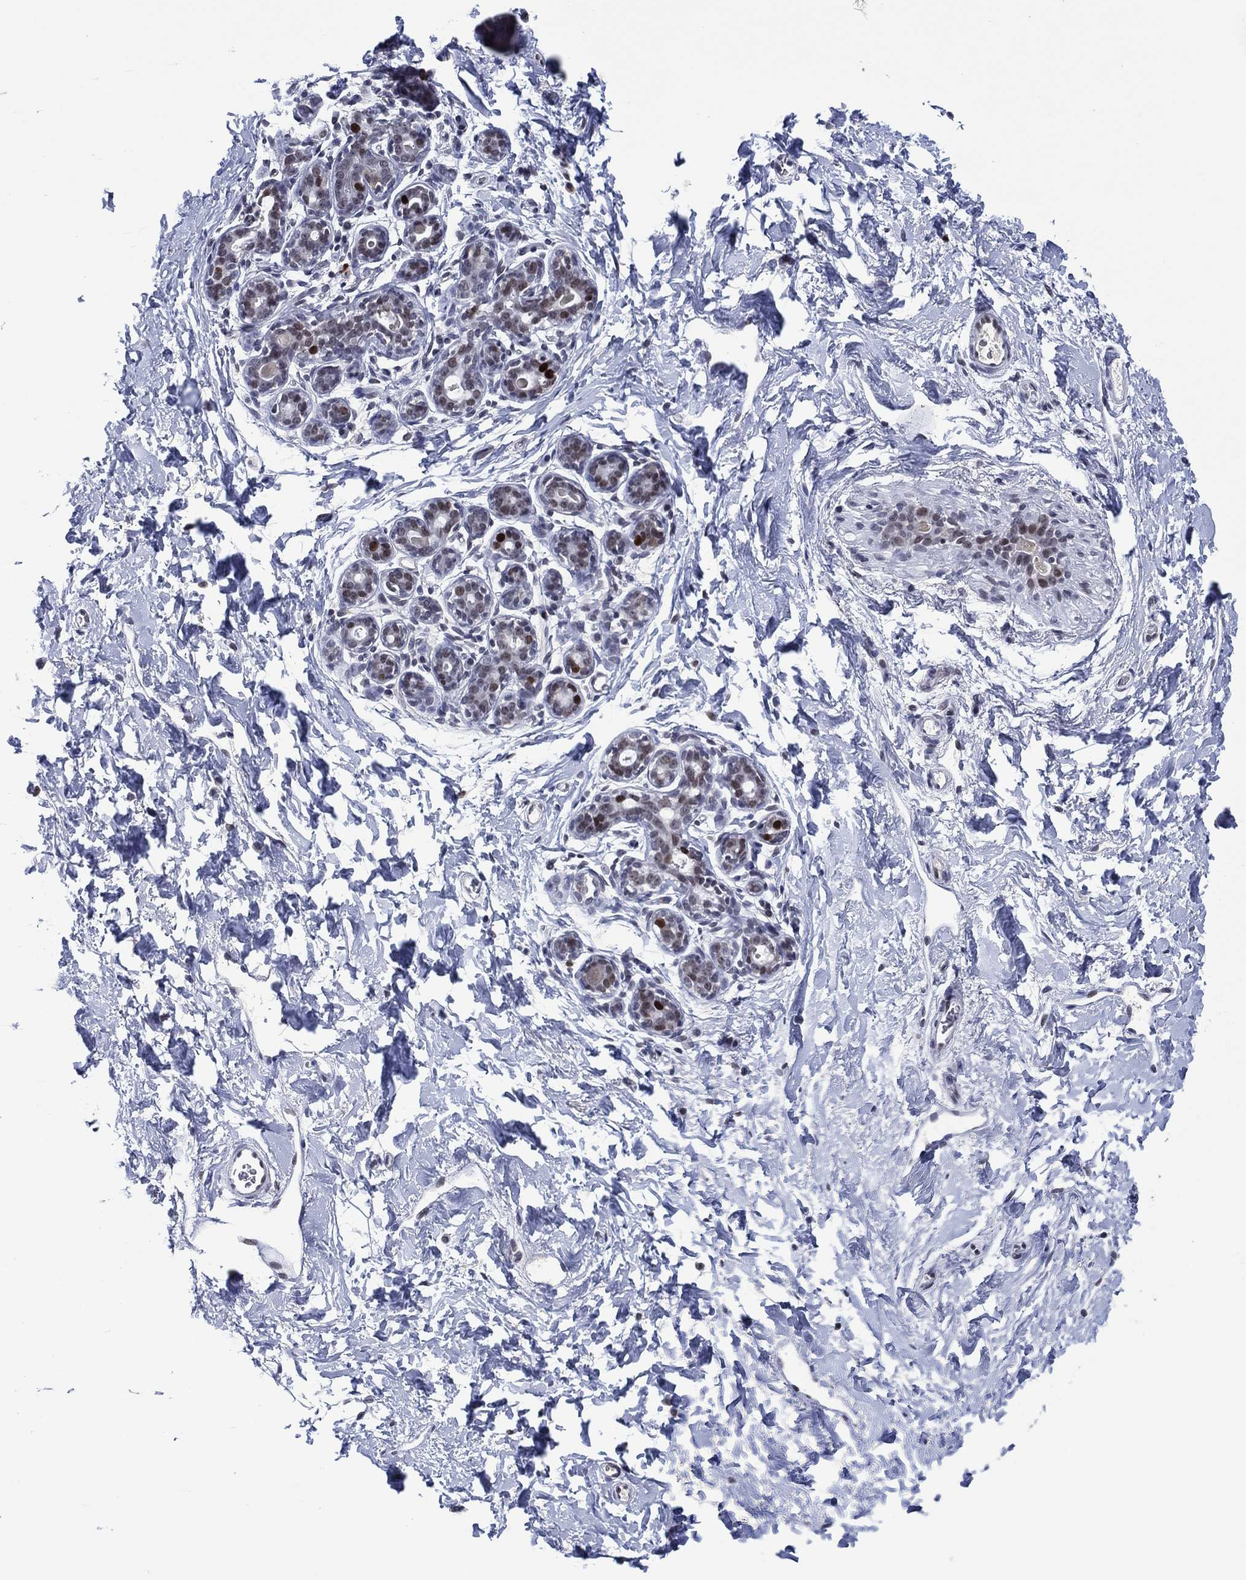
{"staining": {"intensity": "strong", "quantity": "<25%", "location": "nuclear"}, "tissue": "breast", "cell_type": "Glandular cells", "image_type": "normal", "snomed": [{"axis": "morphology", "description": "Normal tissue, NOS"}, {"axis": "topography", "description": "Breast"}], "caption": "Protein expression analysis of unremarkable human breast reveals strong nuclear positivity in about <25% of glandular cells.", "gene": "GATA6", "patient": {"sex": "female", "age": 43}}